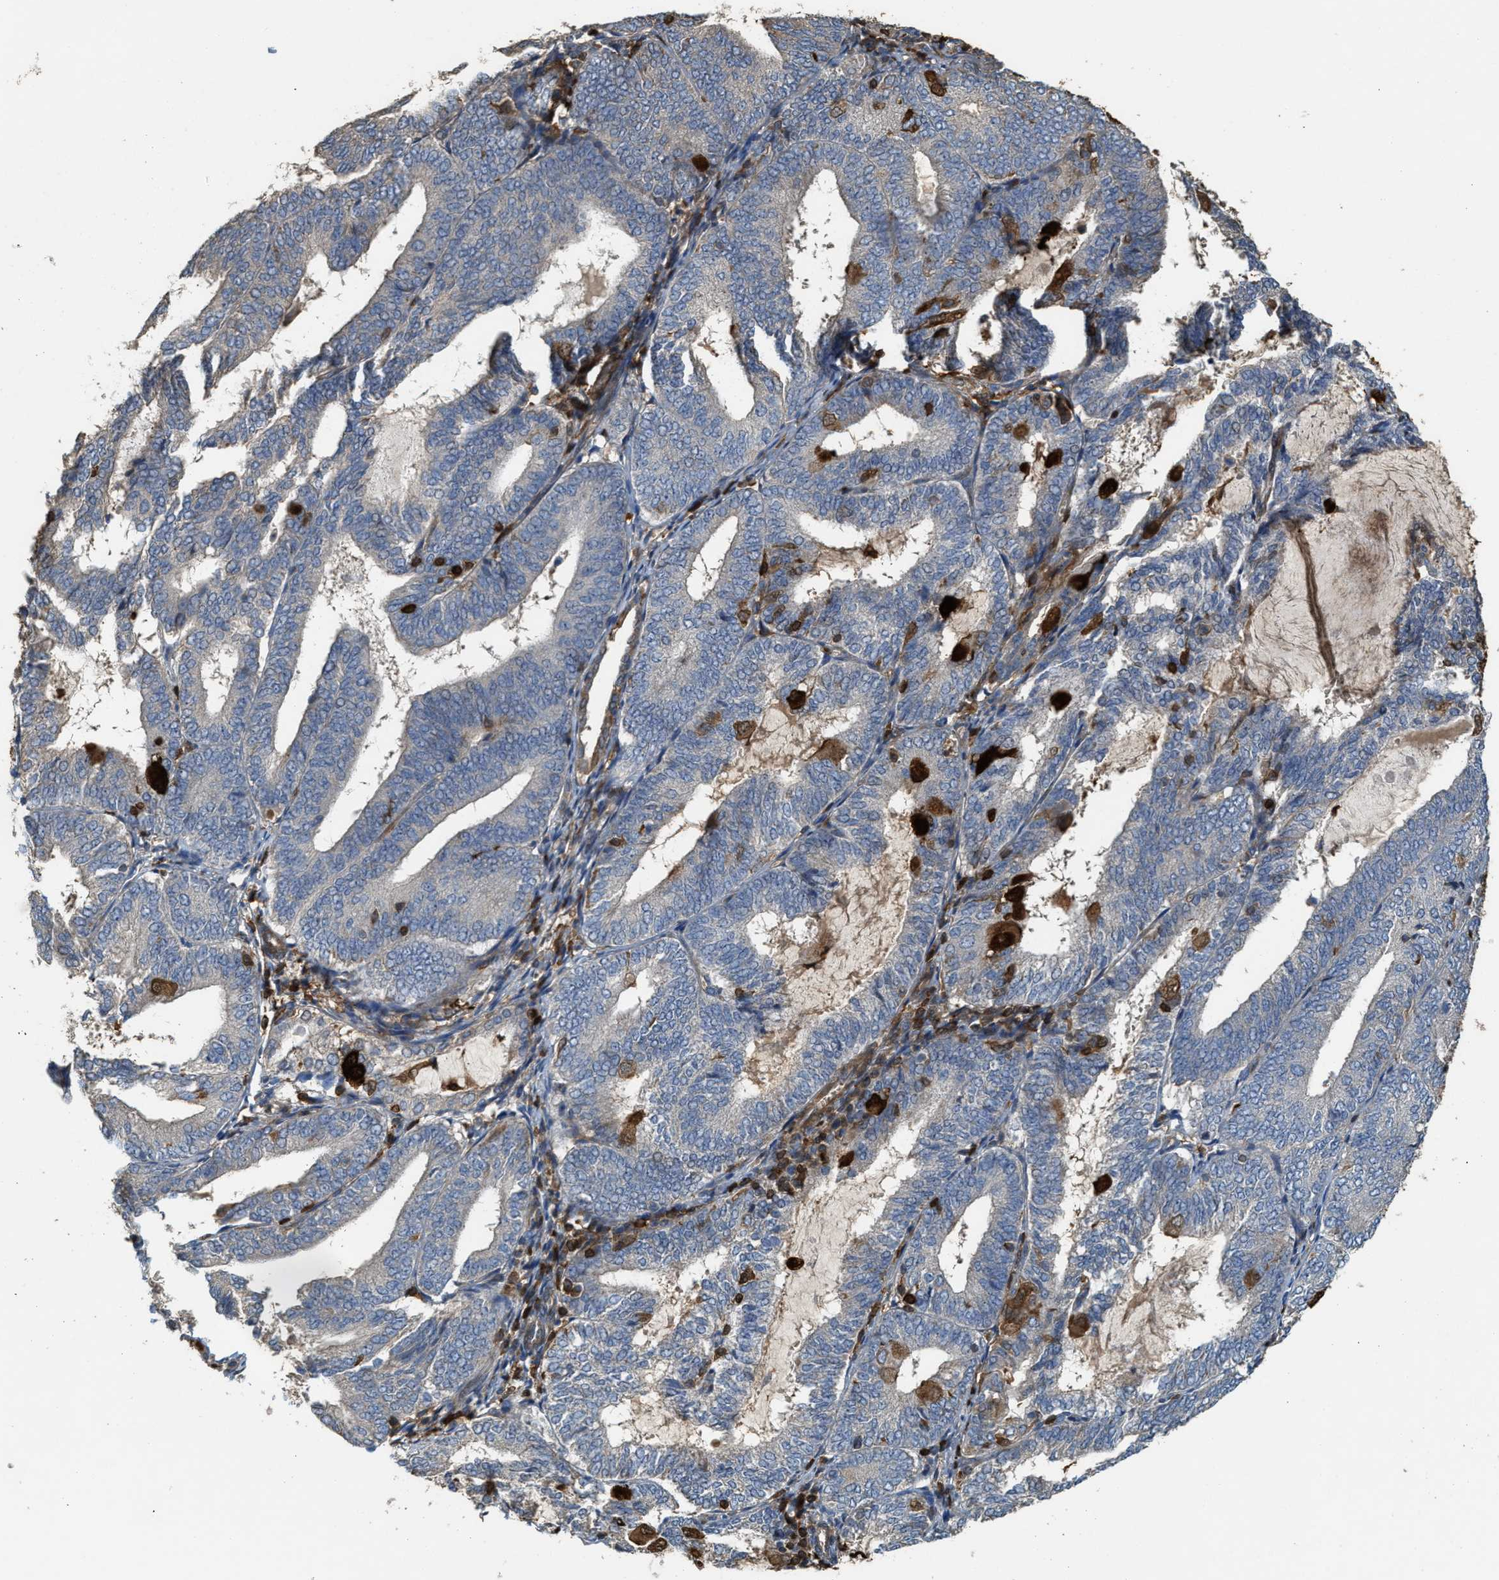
{"staining": {"intensity": "negative", "quantity": "none", "location": "none"}, "tissue": "endometrial cancer", "cell_type": "Tumor cells", "image_type": "cancer", "snomed": [{"axis": "morphology", "description": "Adenocarcinoma, NOS"}, {"axis": "topography", "description": "Endometrium"}], "caption": "Immunohistochemical staining of endometrial adenocarcinoma reveals no significant expression in tumor cells.", "gene": "SERPINB5", "patient": {"sex": "female", "age": 81}}